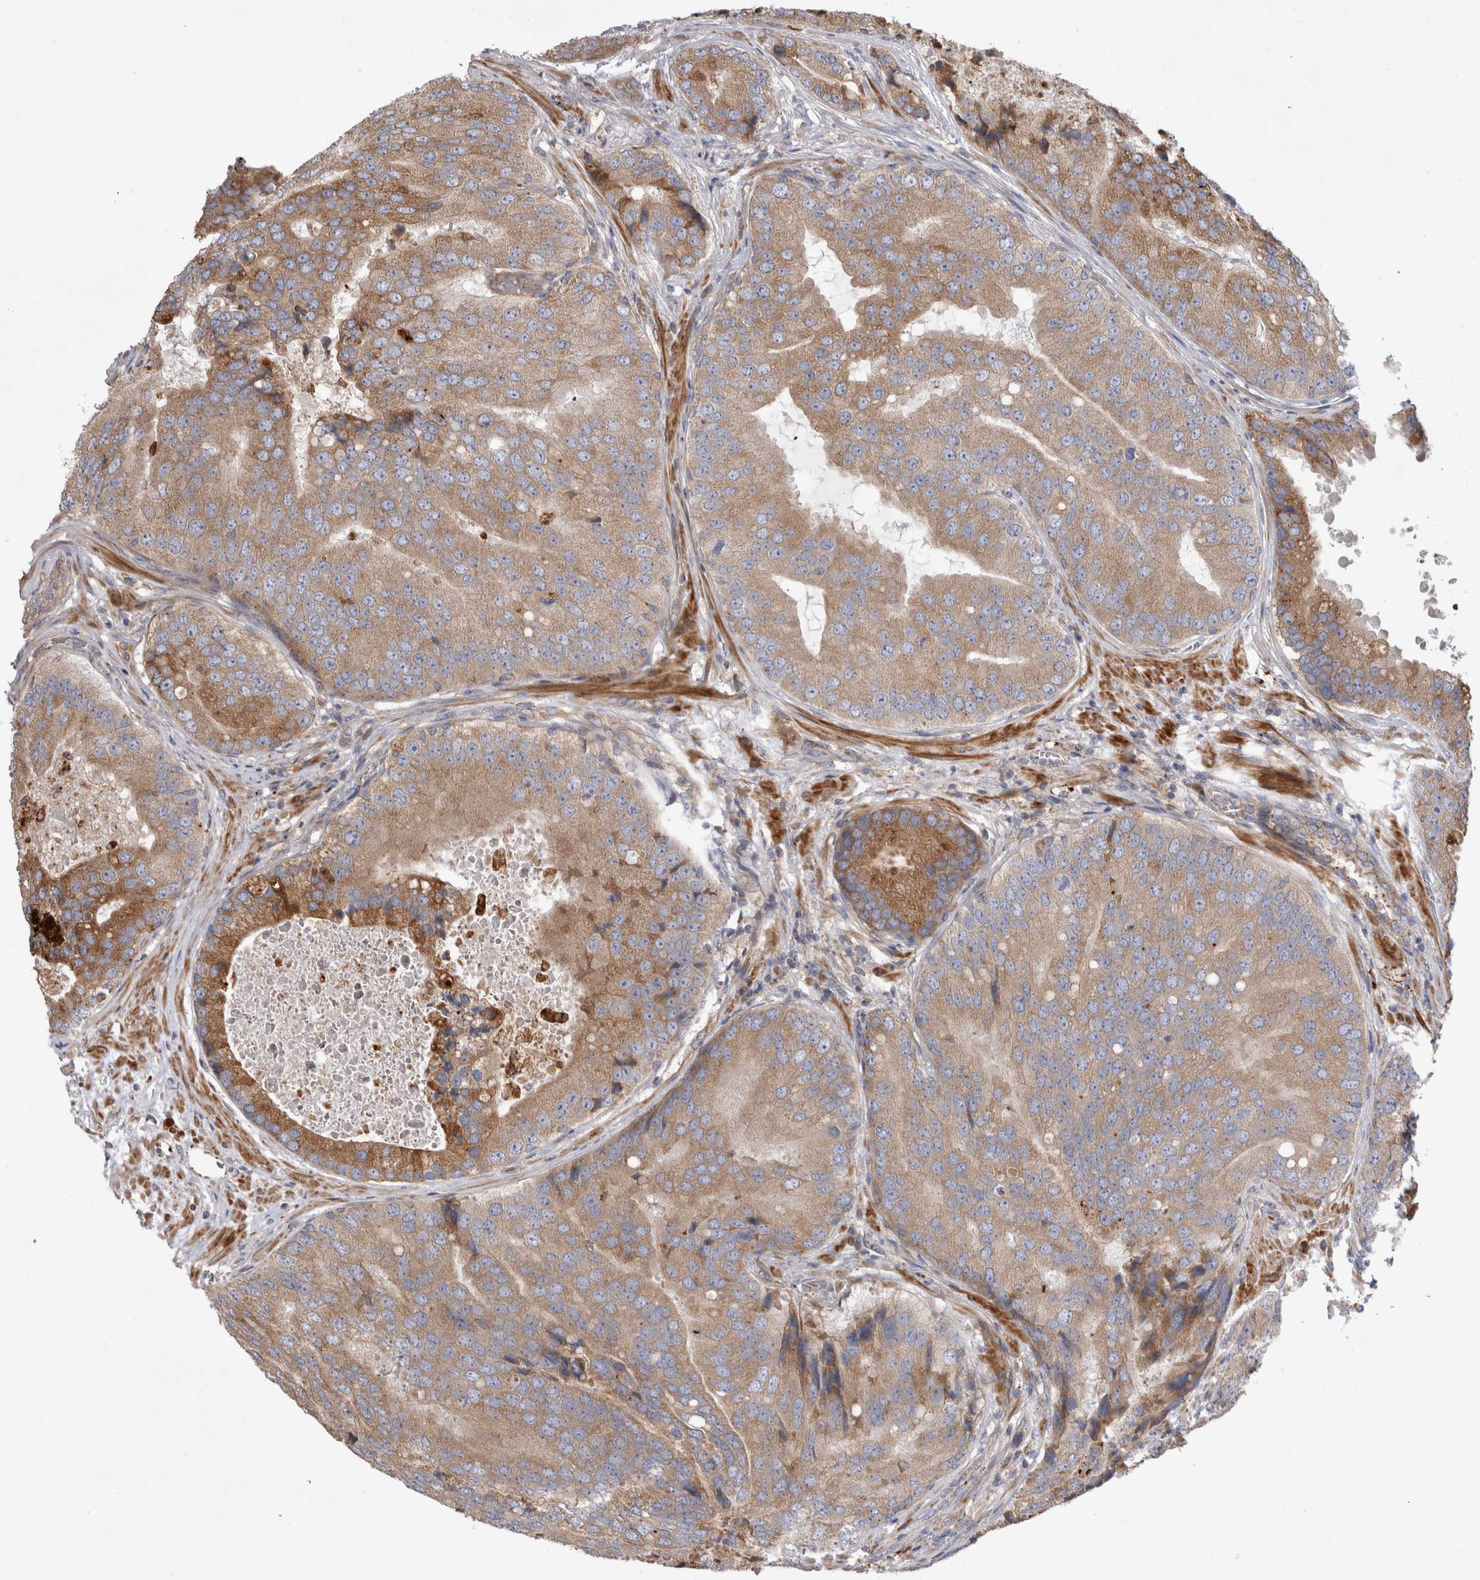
{"staining": {"intensity": "moderate", "quantity": ">75%", "location": "cytoplasmic/membranous"}, "tissue": "prostate cancer", "cell_type": "Tumor cells", "image_type": "cancer", "snomed": [{"axis": "morphology", "description": "Adenocarcinoma, High grade"}, {"axis": "topography", "description": "Prostate"}], "caption": "Prostate cancer stained for a protein exhibits moderate cytoplasmic/membranous positivity in tumor cells. (Stains: DAB in brown, nuclei in blue, Microscopy: brightfield microscopy at high magnification).", "gene": "PDCD10", "patient": {"sex": "male", "age": 70}}